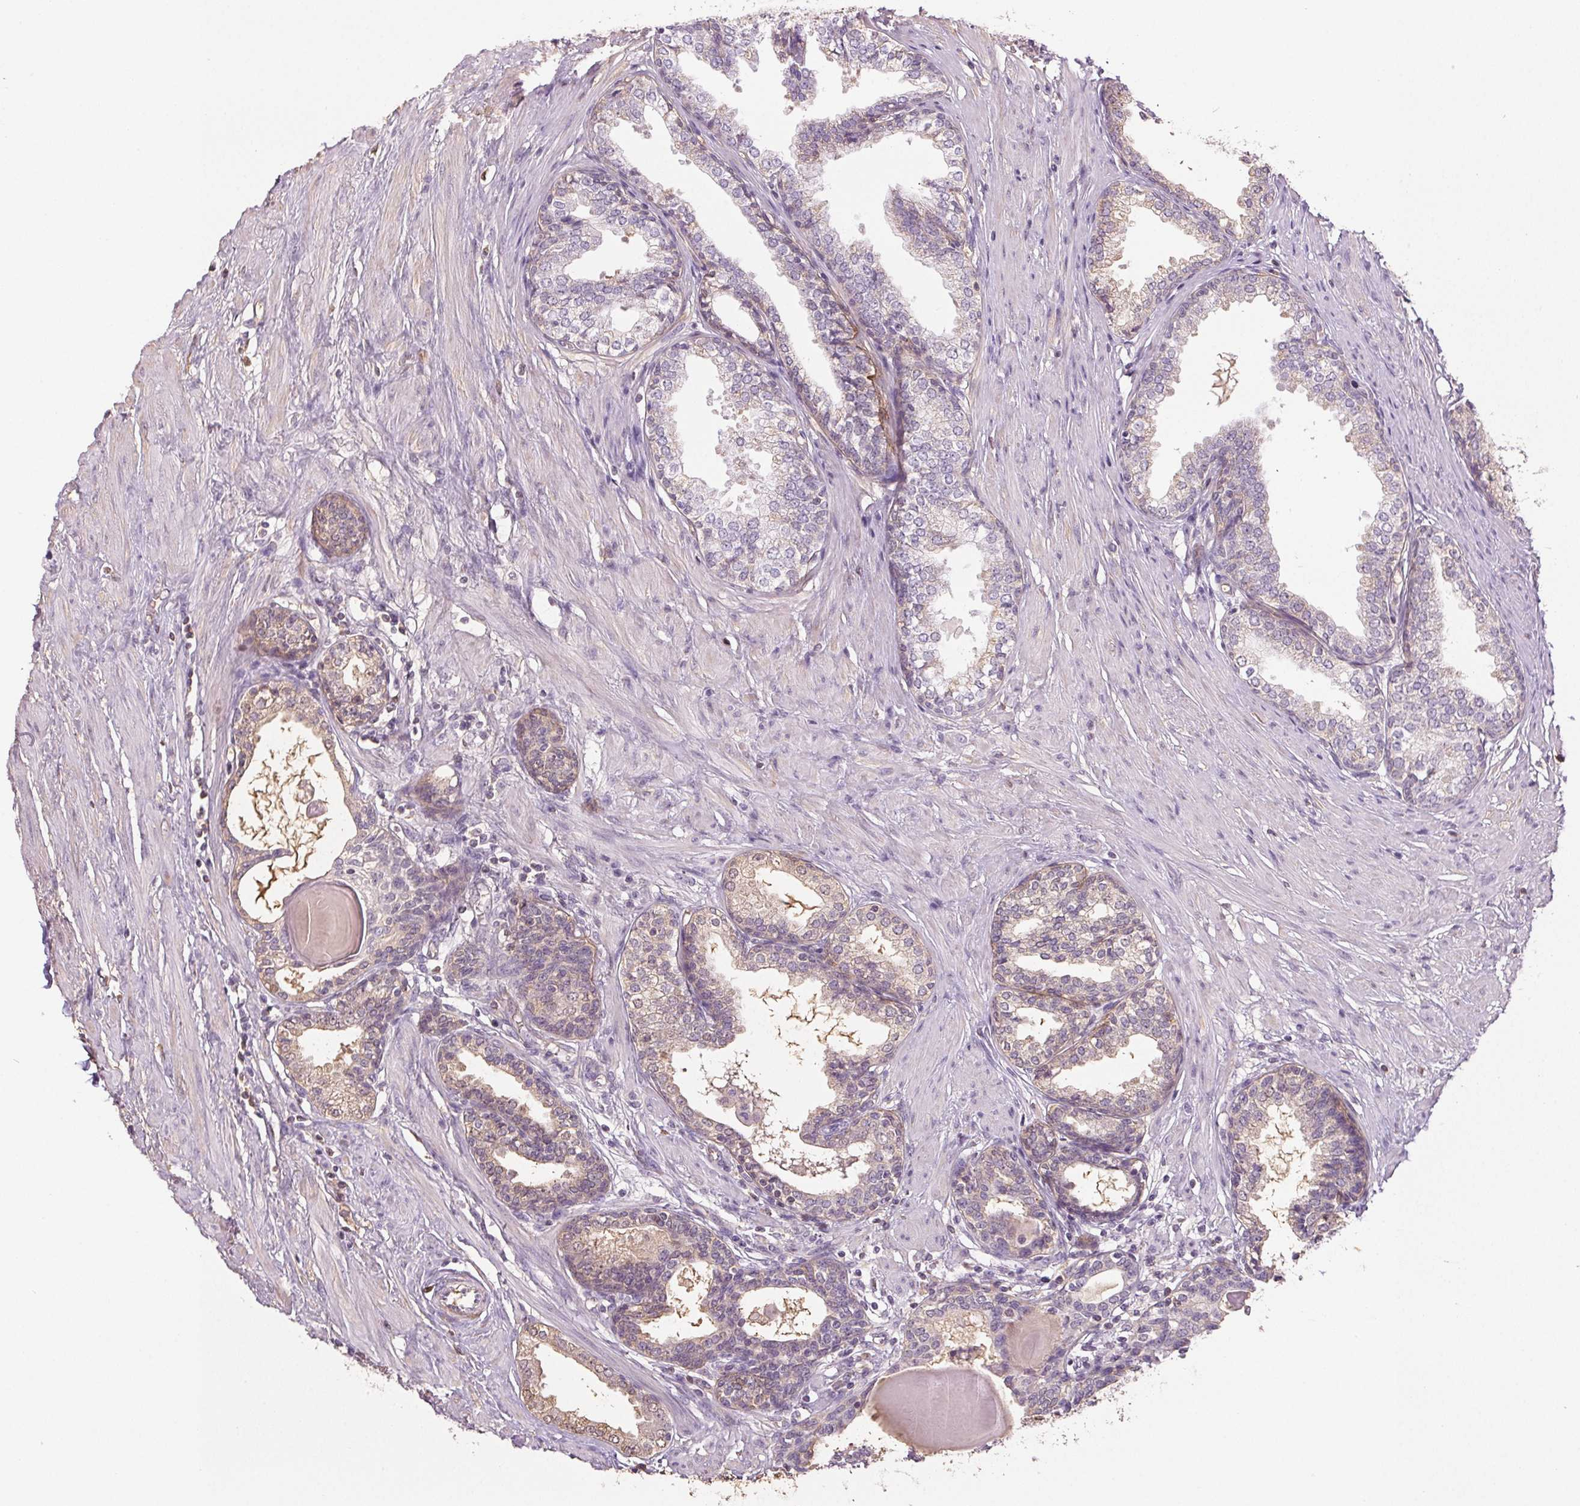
{"staining": {"intensity": "weak", "quantity": "<25%", "location": "cytoplasmic/membranous"}, "tissue": "prostate", "cell_type": "Glandular cells", "image_type": "normal", "snomed": [{"axis": "morphology", "description": "Normal tissue, NOS"}, {"axis": "topography", "description": "Prostate"}], "caption": "An immunohistochemistry (IHC) image of benign prostate is shown. There is no staining in glandular cells of prostate.", "gene": "COL7A1", "patient": {"sex": "male", "age": 55}}